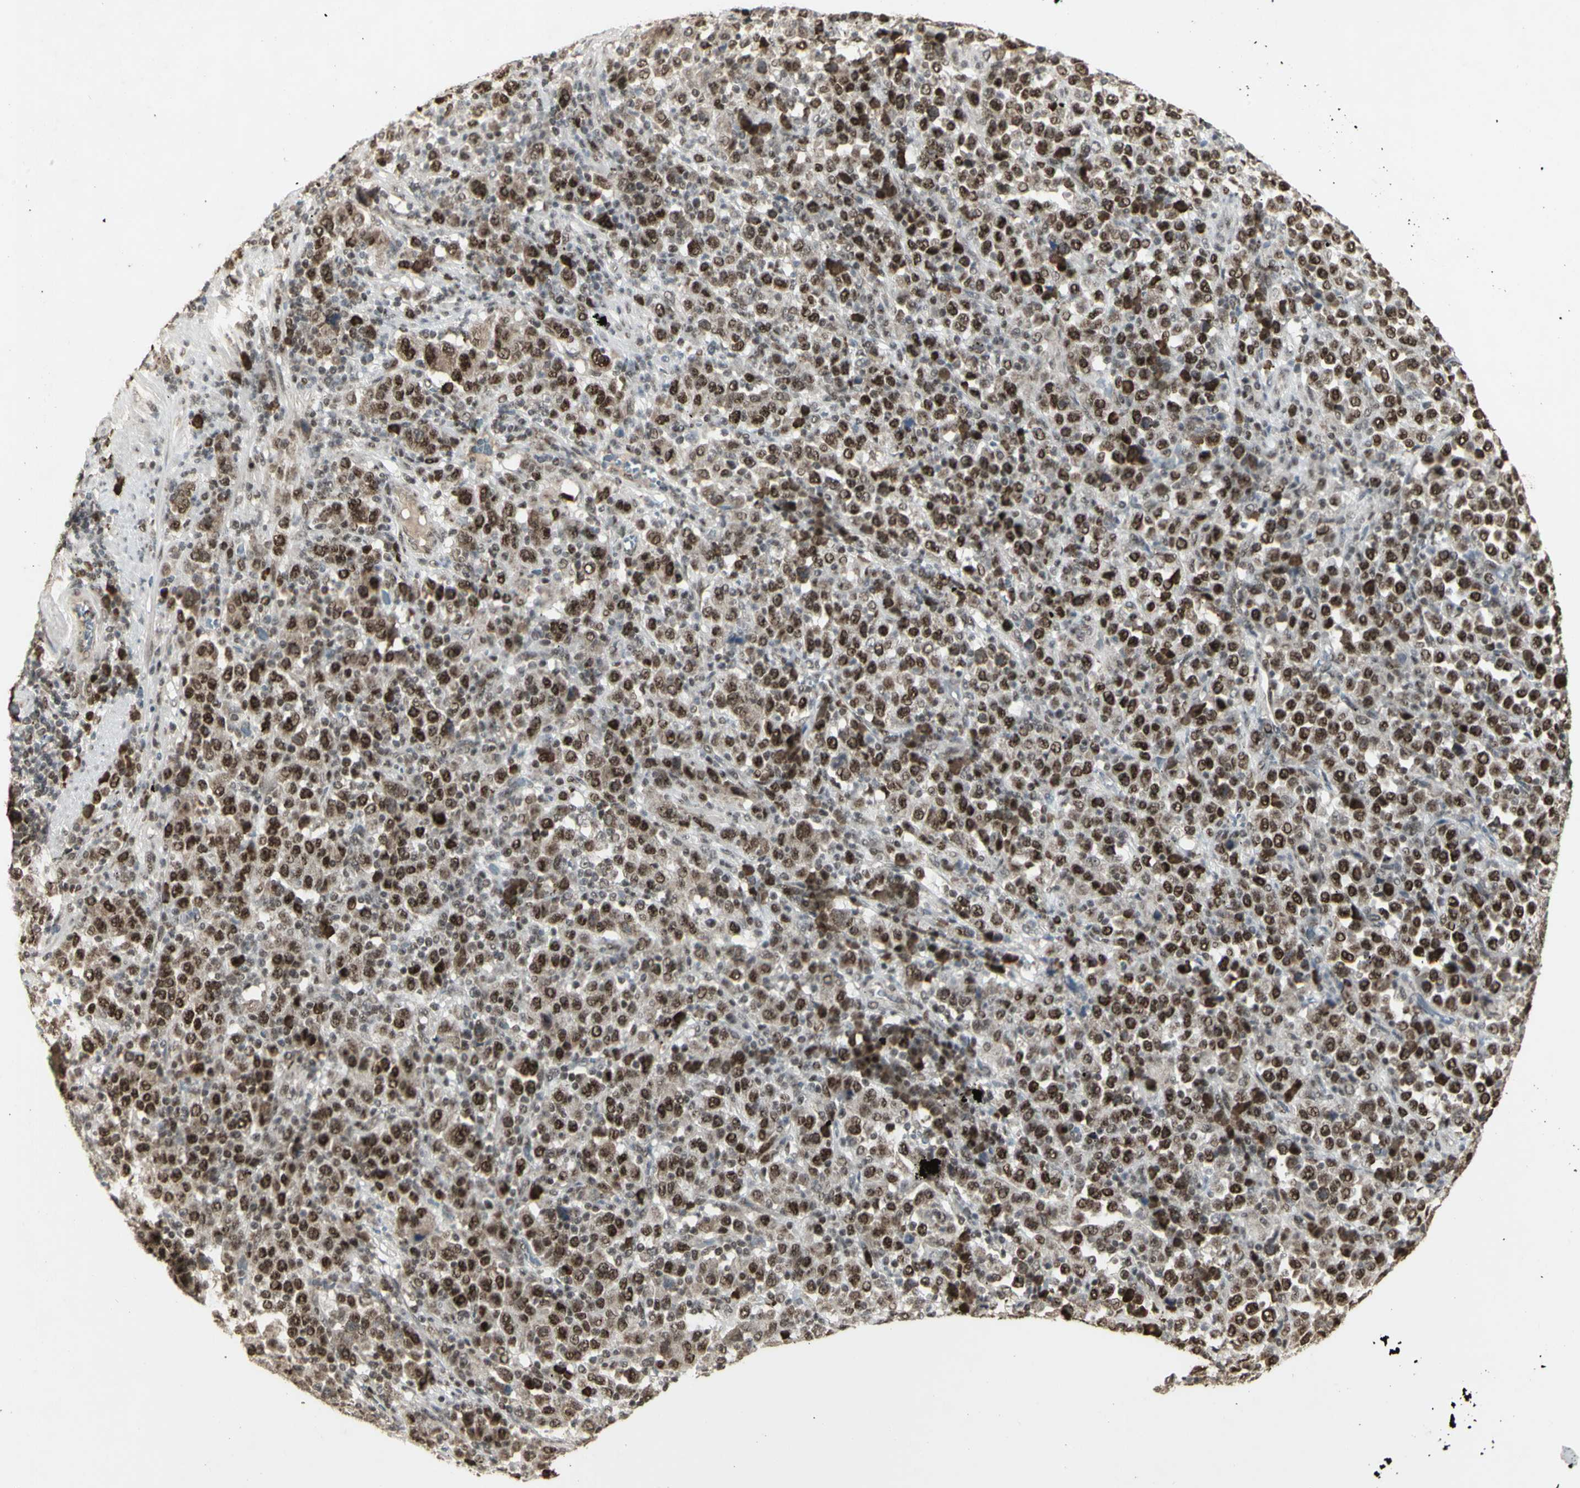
{"staining": {"intensity": "strong", "quantity": ">75%", "location": "nuclear"}, "tissue": "stomach cancer", "cell_type": "Tumor cells", "image_type": "cancer", "snomed": [{"axis": "morphology", "description": "Normal tissue, NOS"}, {"axis": "morphology", "description": "Adenocarcinoma, NOS"}, {"axis": "topography", "description": "Stomach, upper"}, {"axis": "topography", "description": "Stomach"}], "caption": "The photomicrograph demonstrates immunohistochemical staining of stomach adenocarcinoma. There is strong nuclear expression is present in approximately >75% of tumor cells. (Brightfield microscopy of DAB IHC at high magnification).", "gene": "CCNT1", "patient": {"sex": "male", "age": 59}}